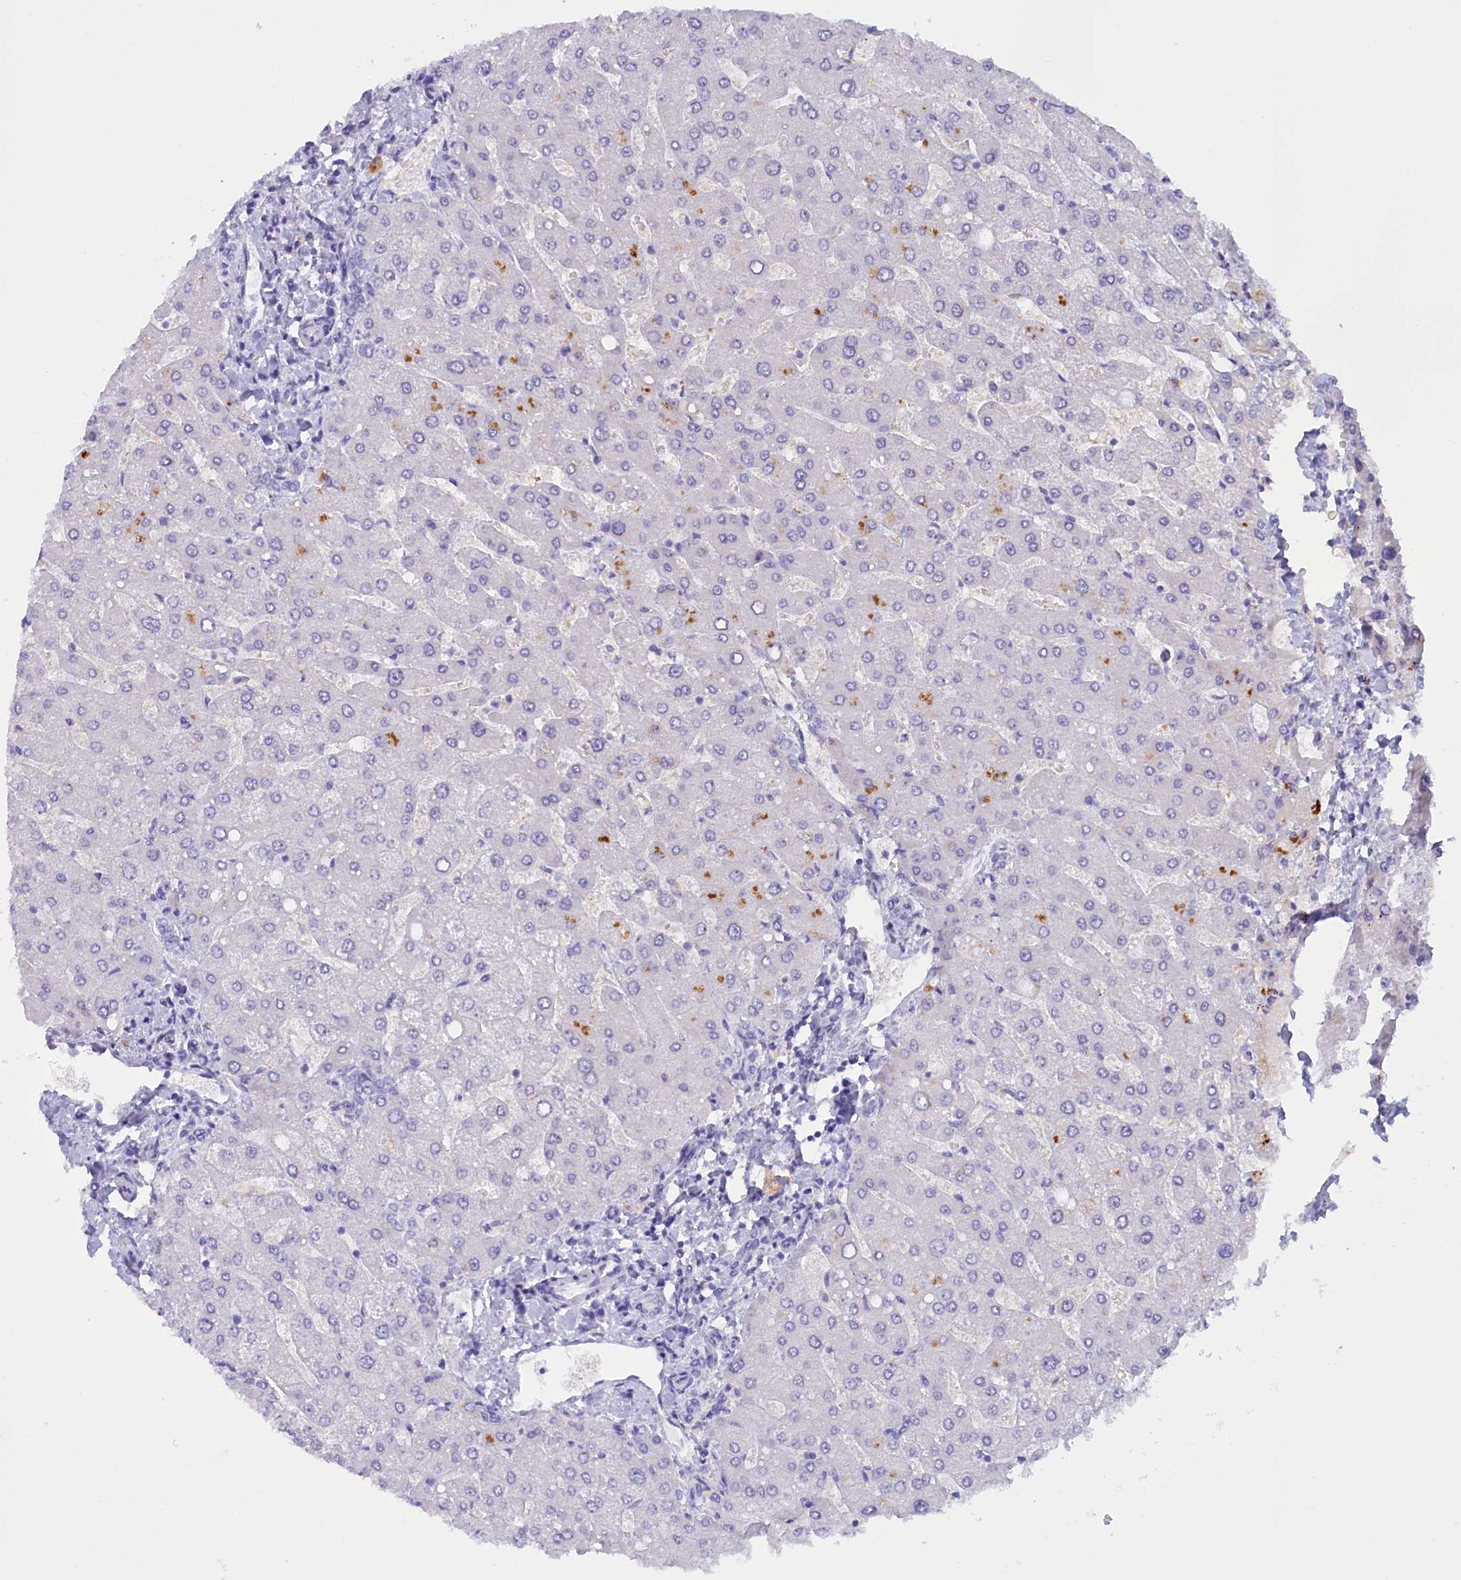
{"staining": {"intensity": "negative", "quantity": "none", "location": "none"}, "tissue": "liver", "cell_type": "Cholangiocytes", "image_type": "normal", "snomed": [{"axis": "morphology", "description": "Normal tissue, NOS"}, {"axis": "topography", "description": "Liver"}], "caption": "IHC micrograph of benign liver stained for a protein (brown), which demonstrates no expression in cholangiocytes. Nuclei are stained in blue.", "gene": "PROK2", "patient": {"sex": "male", "age": 55}}